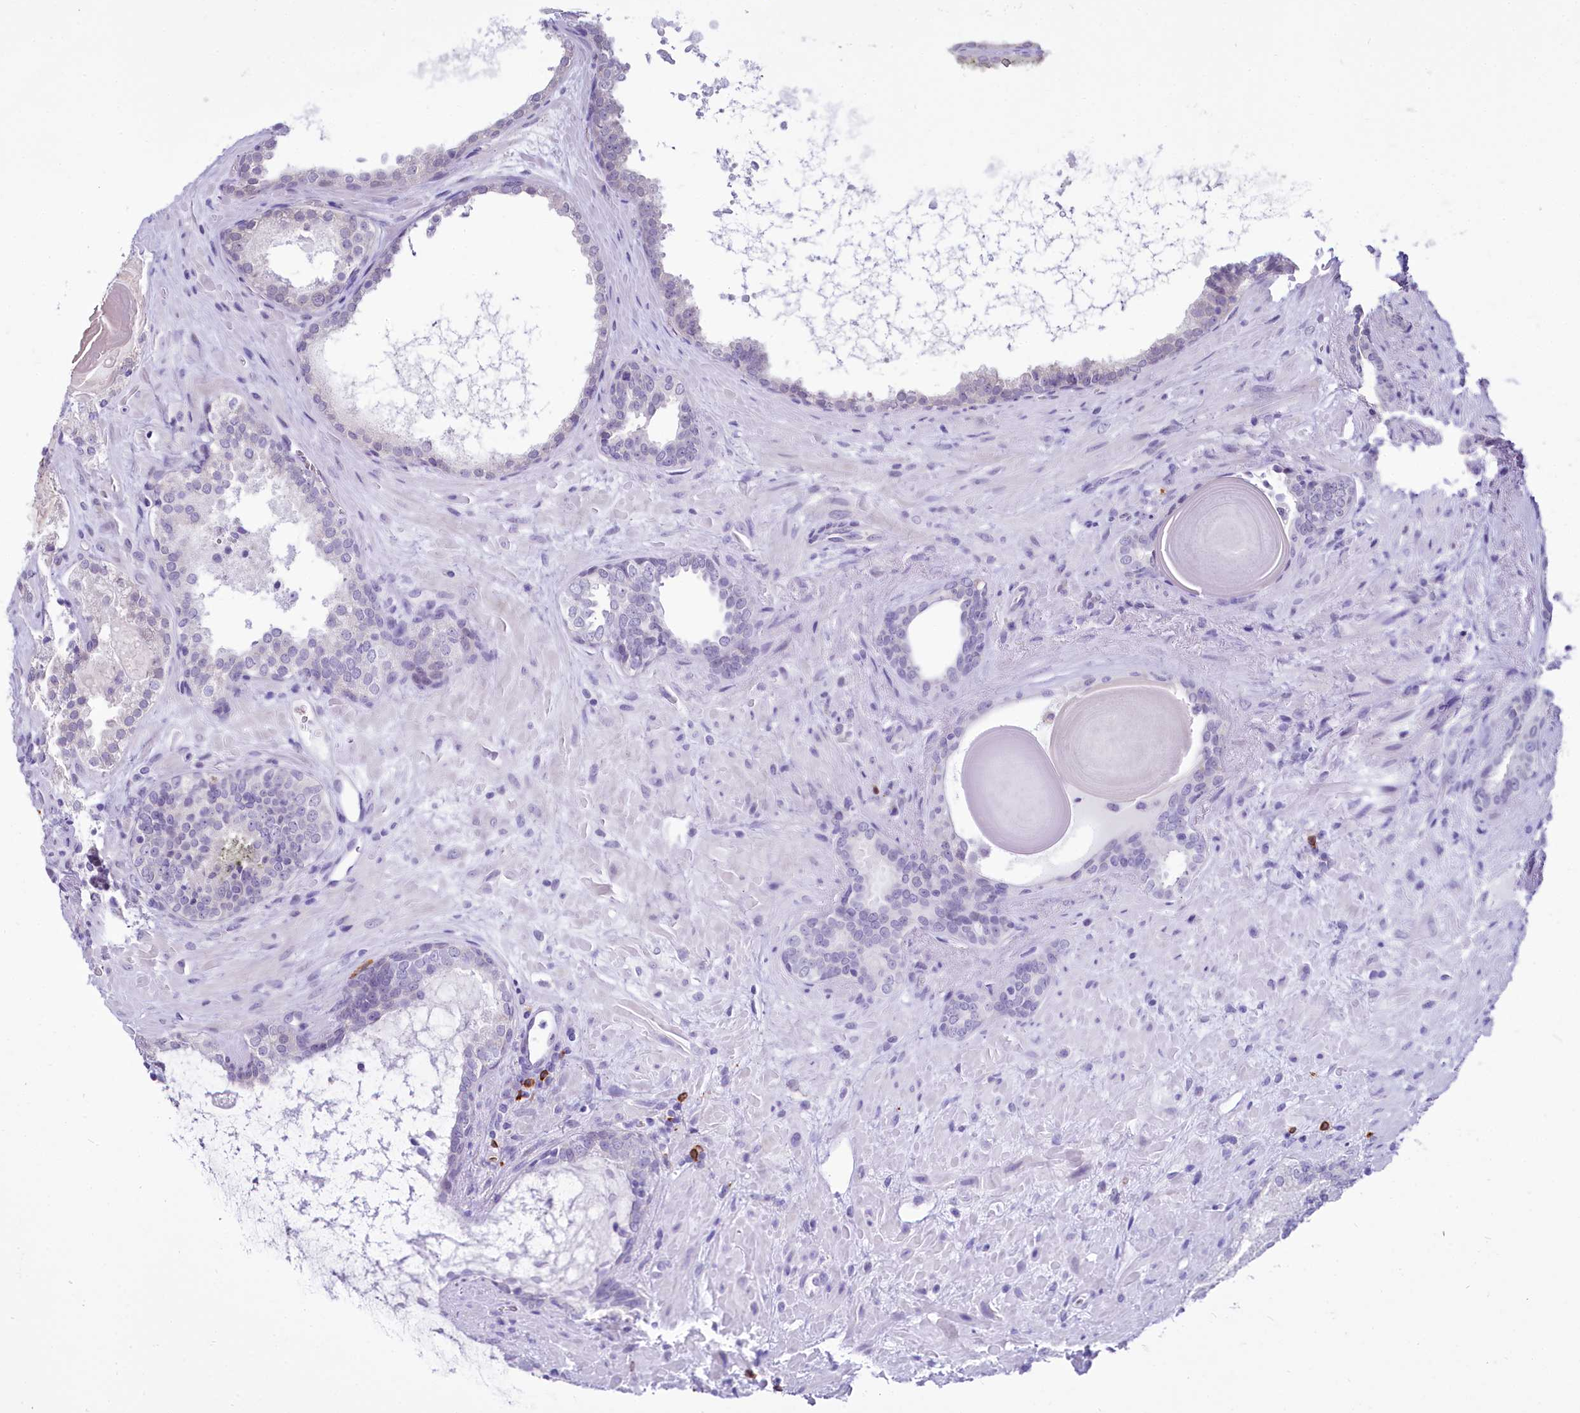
{"staining": {"intensity": "negative", "quantity": "none", "location": "none"}, "tissue": "prostate cancer", "cell_type": "Tumor cells", "image_type": "cancer", "snomed": [{"axis": "morphology", "description": "Adenocarcinoma, High grade"}, {"axis": "topography", "description": "Prostate"}], "caption": "DAB immunohistochemical staining of human prostate cancer reveals no significant positivity in tumor cells.", "gene": "BANK1", "patient": {"sex": "male", "age": 66}}